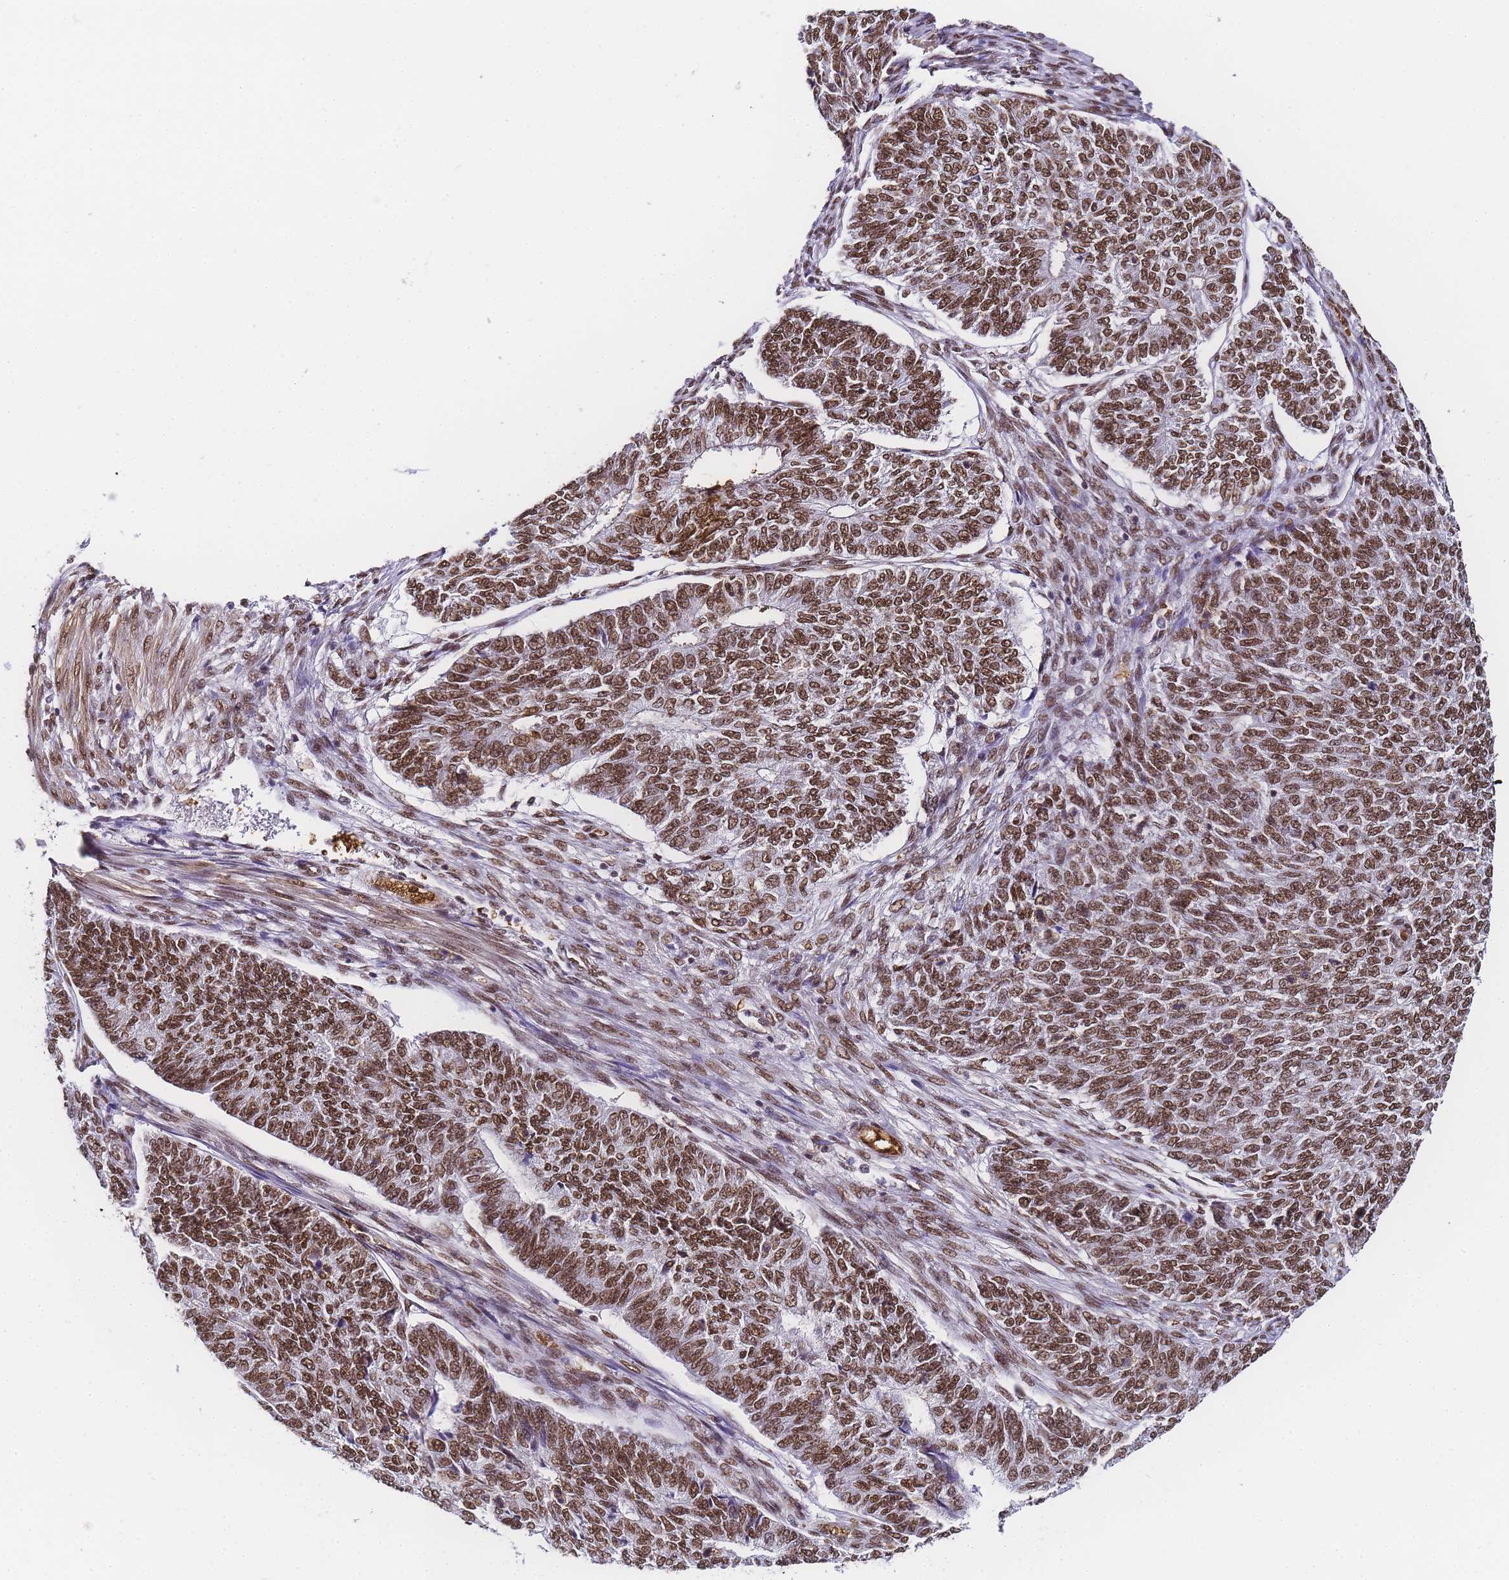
{"staining": {"intensity": "moderate", "quantity": ">75%", "location": "nuclear"}, "tissue": "endometrial cancer", "cell_type": "Tumor cells", "image_type": "cancer", "snomed": [{"axis": "morphology", "description": "Adenocarcinoma, NOS"}, {"axis": "topography", "description": "Endometrium"}], "caption": "DAB (3,3'-diaminobenzidine) immunohistochemical staining of human endometrial cancer exhibits moderate nuclear protein positivity in approximately >75% of tumor cells.", "gene": "POLR1A", "patient": {"sex": "female", "age": 32}}